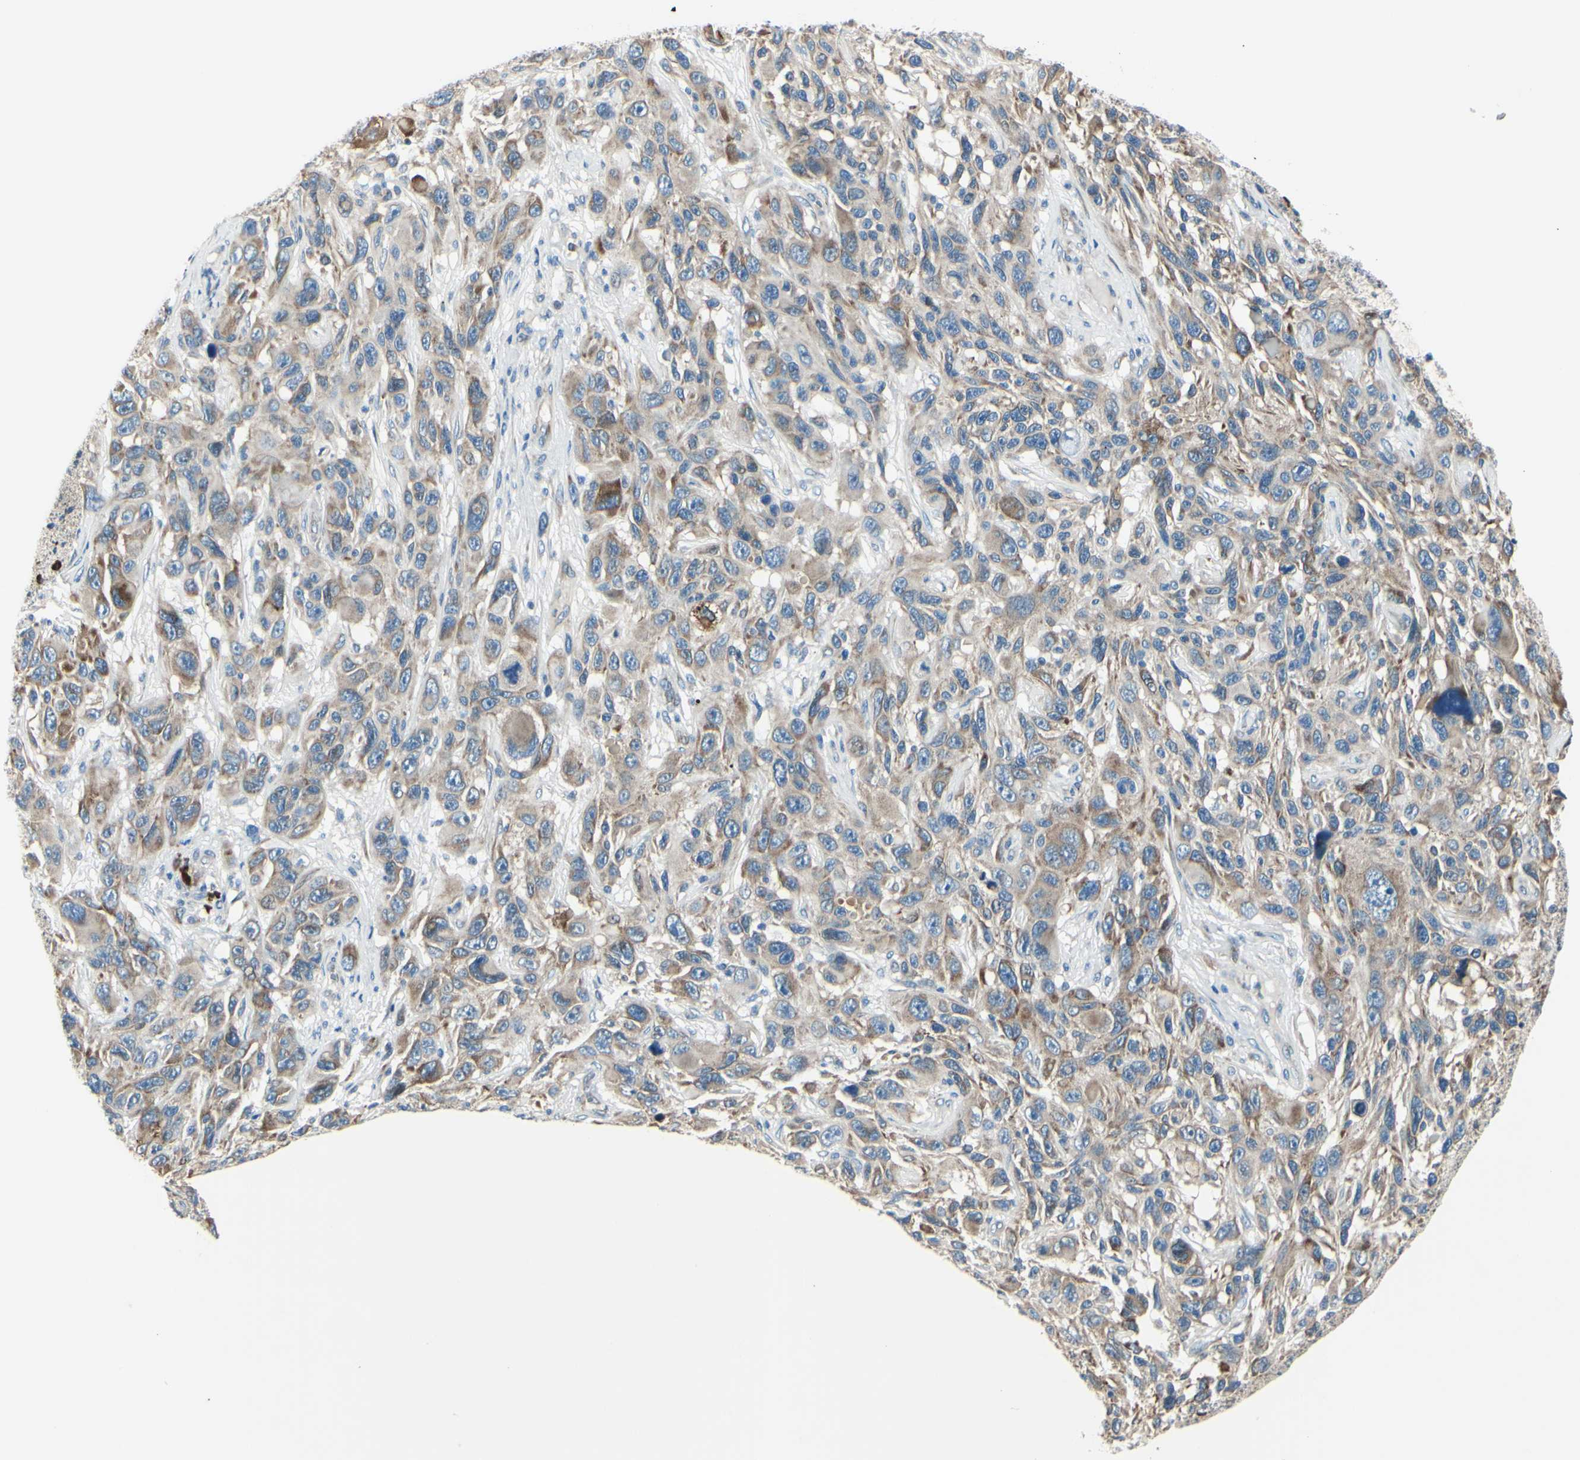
{"staining": {"intensity": "moderate", "quantity": ">75%", "location": "cytoplasmic/membranous"}, "tissue": "melanoma", "cell_type": "Tumor cells", "image_type": "cancer", "snomed": [{"axis": "morphology", "description": "Malignant melanoma, NOS"}, {"axis": "topography", "description": "Skin"}], "caption": "The micrograph displays staining of melanoma, revealing moderate cytoplasmic/membranous protein staining (brown color) within tumor cells.", "gene": "SELENOS", "patient": {"sex": "male", "age": 53}}